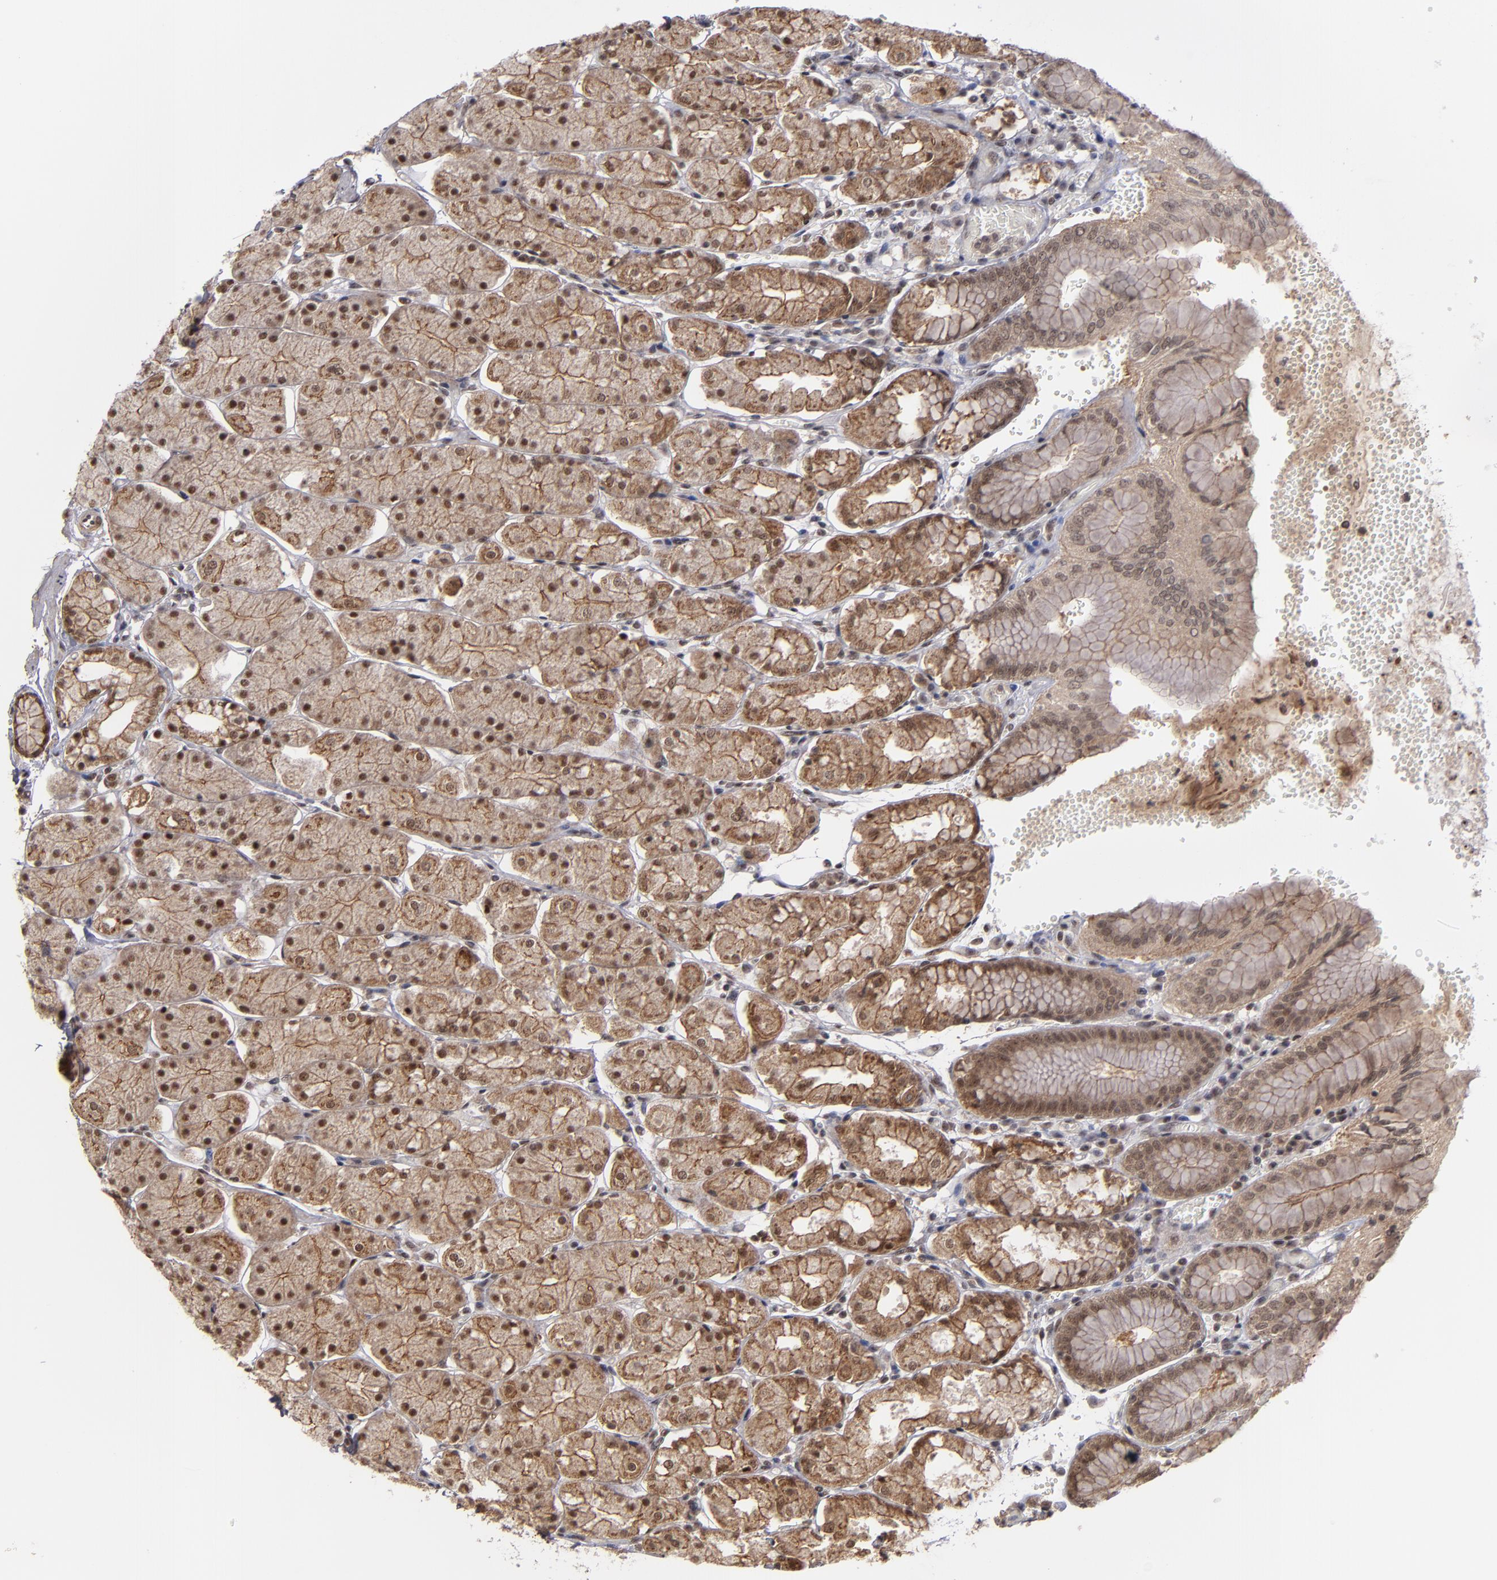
{"staining": {"intensity": "moderate", "quantity": ">75%", "location": "cytoplasmic/membranous,nuclear"}, "tissue": "stomach", "cell_type": "Glandular cells", "image_type": "normal", "snomed": [{"axis": "morphology", "description": "Normal tissue, NOS"}, {"axis": "topography", "description": "Stomach, upper"}, {"axis": "topography", "description": "Stomach"}], "caption": "High-magnification brightfield microscopy of unremarkable stomach stained with DAB (brown) and counterstained with hematoxylin (blue). glandular cells exhibit moderate cytoplasmic/membranous,nuclear positivity is appreciated in approximately>75% of cells. Ihc stains the protein in brown and the nuclei are stained blue.", "gene": "ZNF234", "patient": {"sex": "male", "age": 76}}